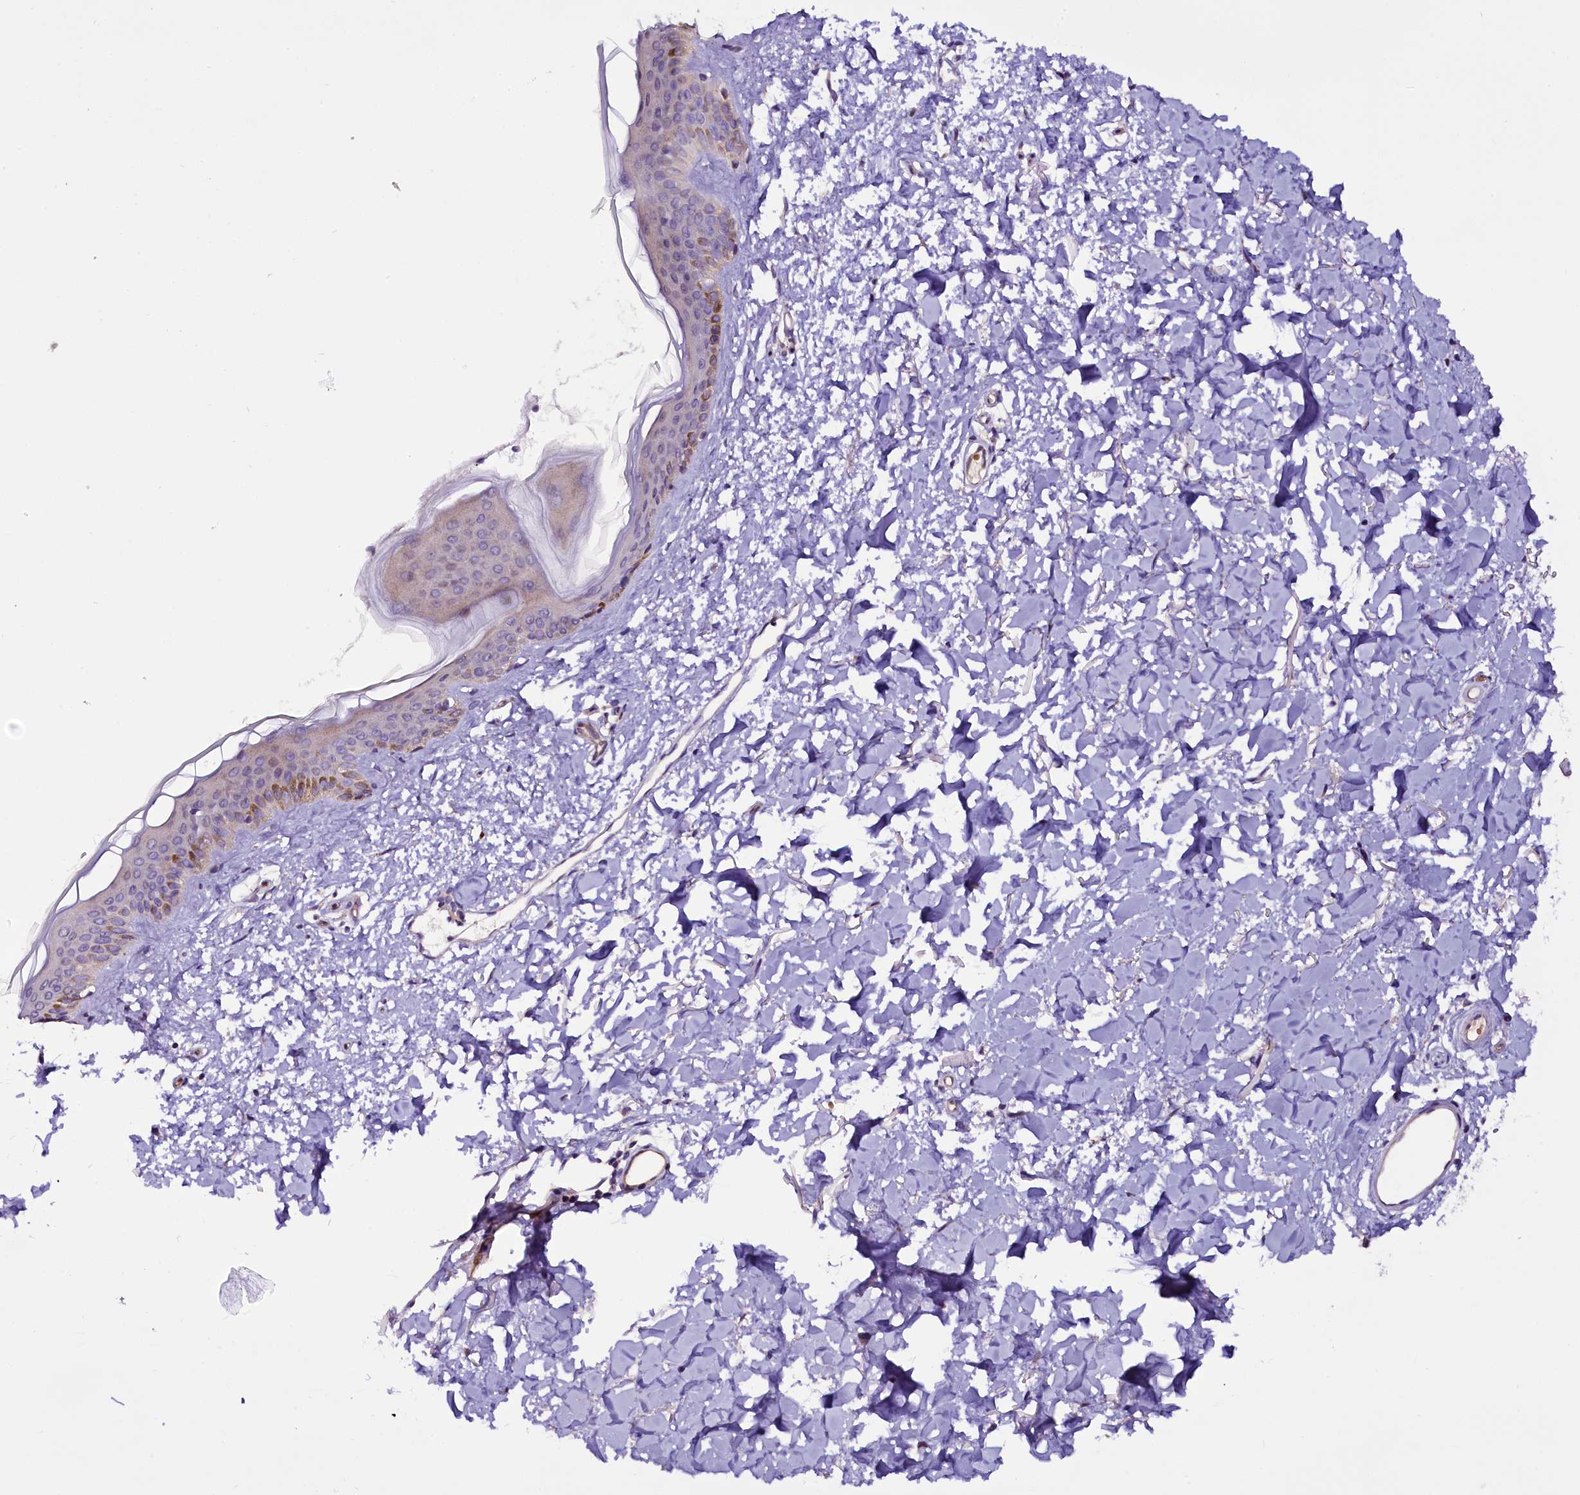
{"staining": {"intensity": "weak", "quantity": ">75%", "location": "cytoplasmic/membranous"}, "tissue": "skin", "cell_type": "Fibroblasts", "image_type": "normal", "snomed": [{"axis": "morphology", "description": "Normal tissue, NOS"}, {"axis": "topography", "description": "Skin"}], "caption": "Human skin stained with a brown dye shows weak cytoplasmic/membranous positive staining in approximately >75% of fibroblasts.", "gene": "C9orf40", "patient": {"sex": "female", "age": 58}}